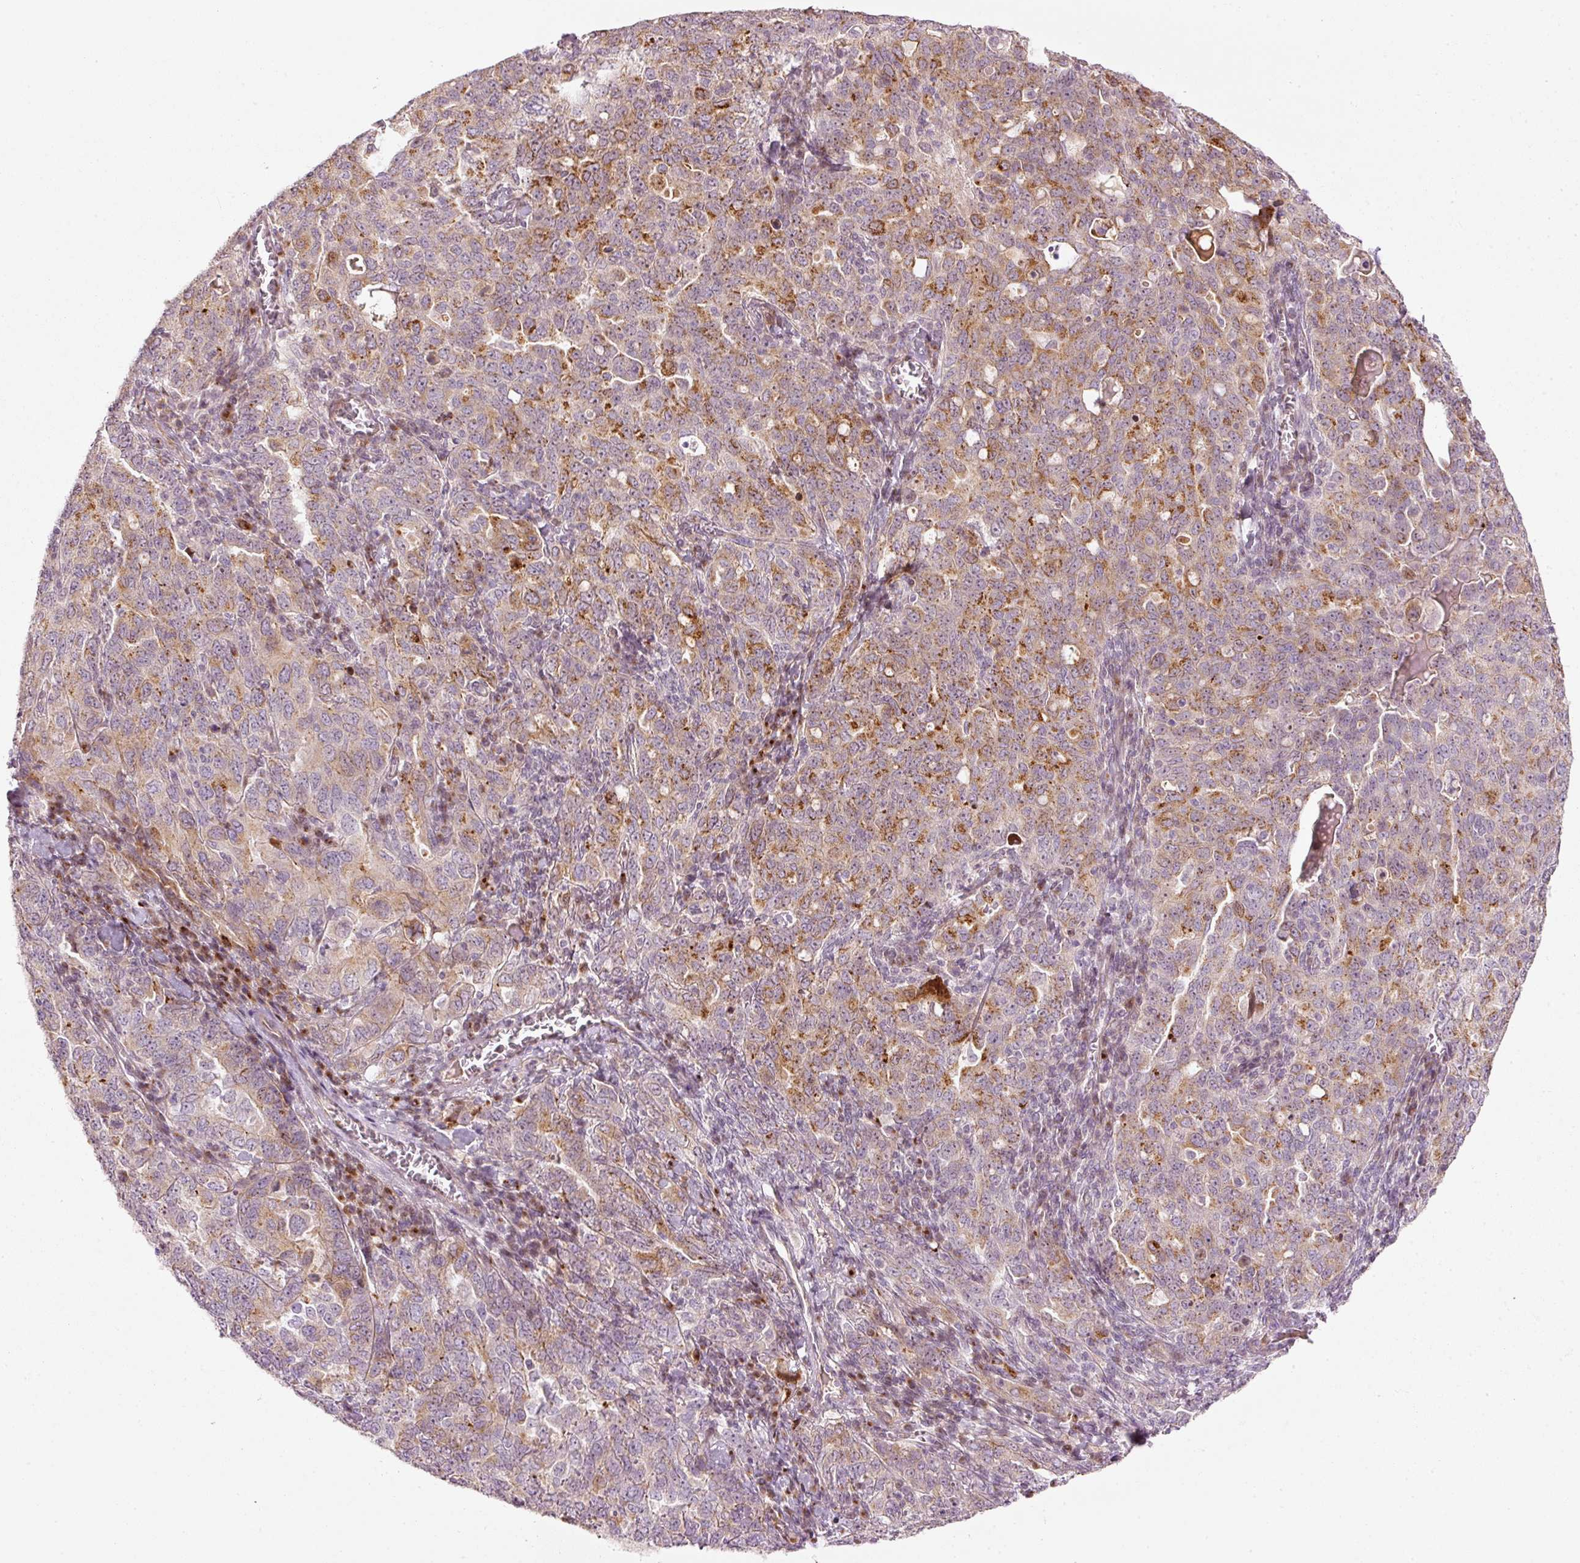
{"staining": {"intensity": "moderate", "quantity": "25%-75%", "location": "cytoplasmic/membranous"}, "tissue": "ovarian cancer", "cell_type": "Tumor cells", "image_type": "cancer", "snomed": [{"axis": "morphology", "description": "Carcinoma, endometroid"}, {"axis": "topography", "description": "Ovary"}], "caption": "Ovarian cancer (endometroid carcinoma) stained with a brown dye displays moderate cytoplasmic/membranous positive staining in approximately 25%-75% of tumor cells.", "gene": "SLC20A1", "patient": {"sex": "female", "age": 62}}